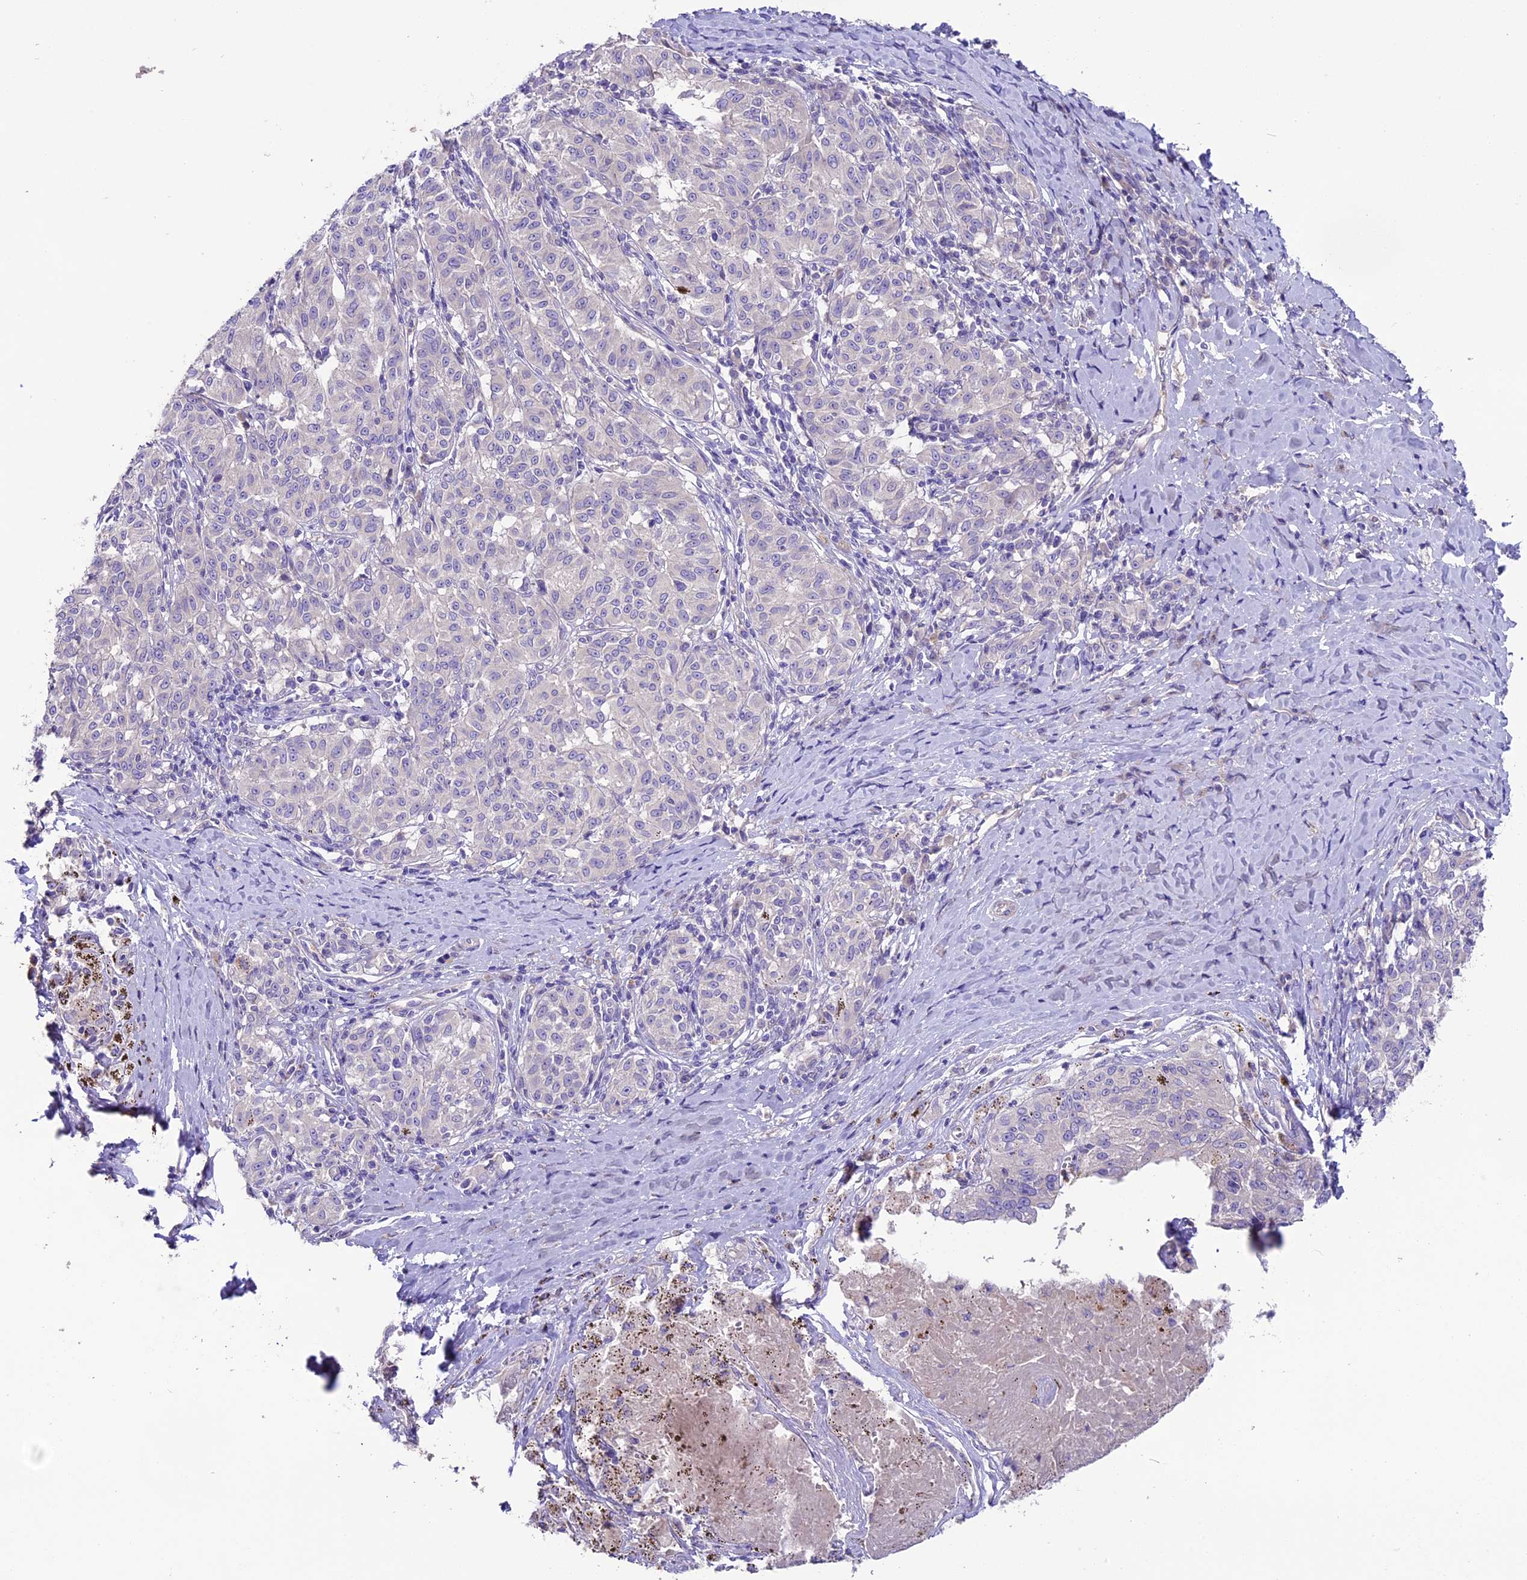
{"staining": {"intensity": "negative", "quantity": "none", "location": "none"}, "tissue": "melanoma", "cell_type": "Tumor cells", "image_type": "cancer", "snomed": [{"axis": "morphology", "description": "Malignant melanoma, NOS"}, {"axis": "topography", "description": "Skin"}], "caption": "Immunohistochemistry of malignant melanoma displays no staining in tumor cells.", "gene": "CD99L2", "patient": {"sex": "female", "age": 72}}